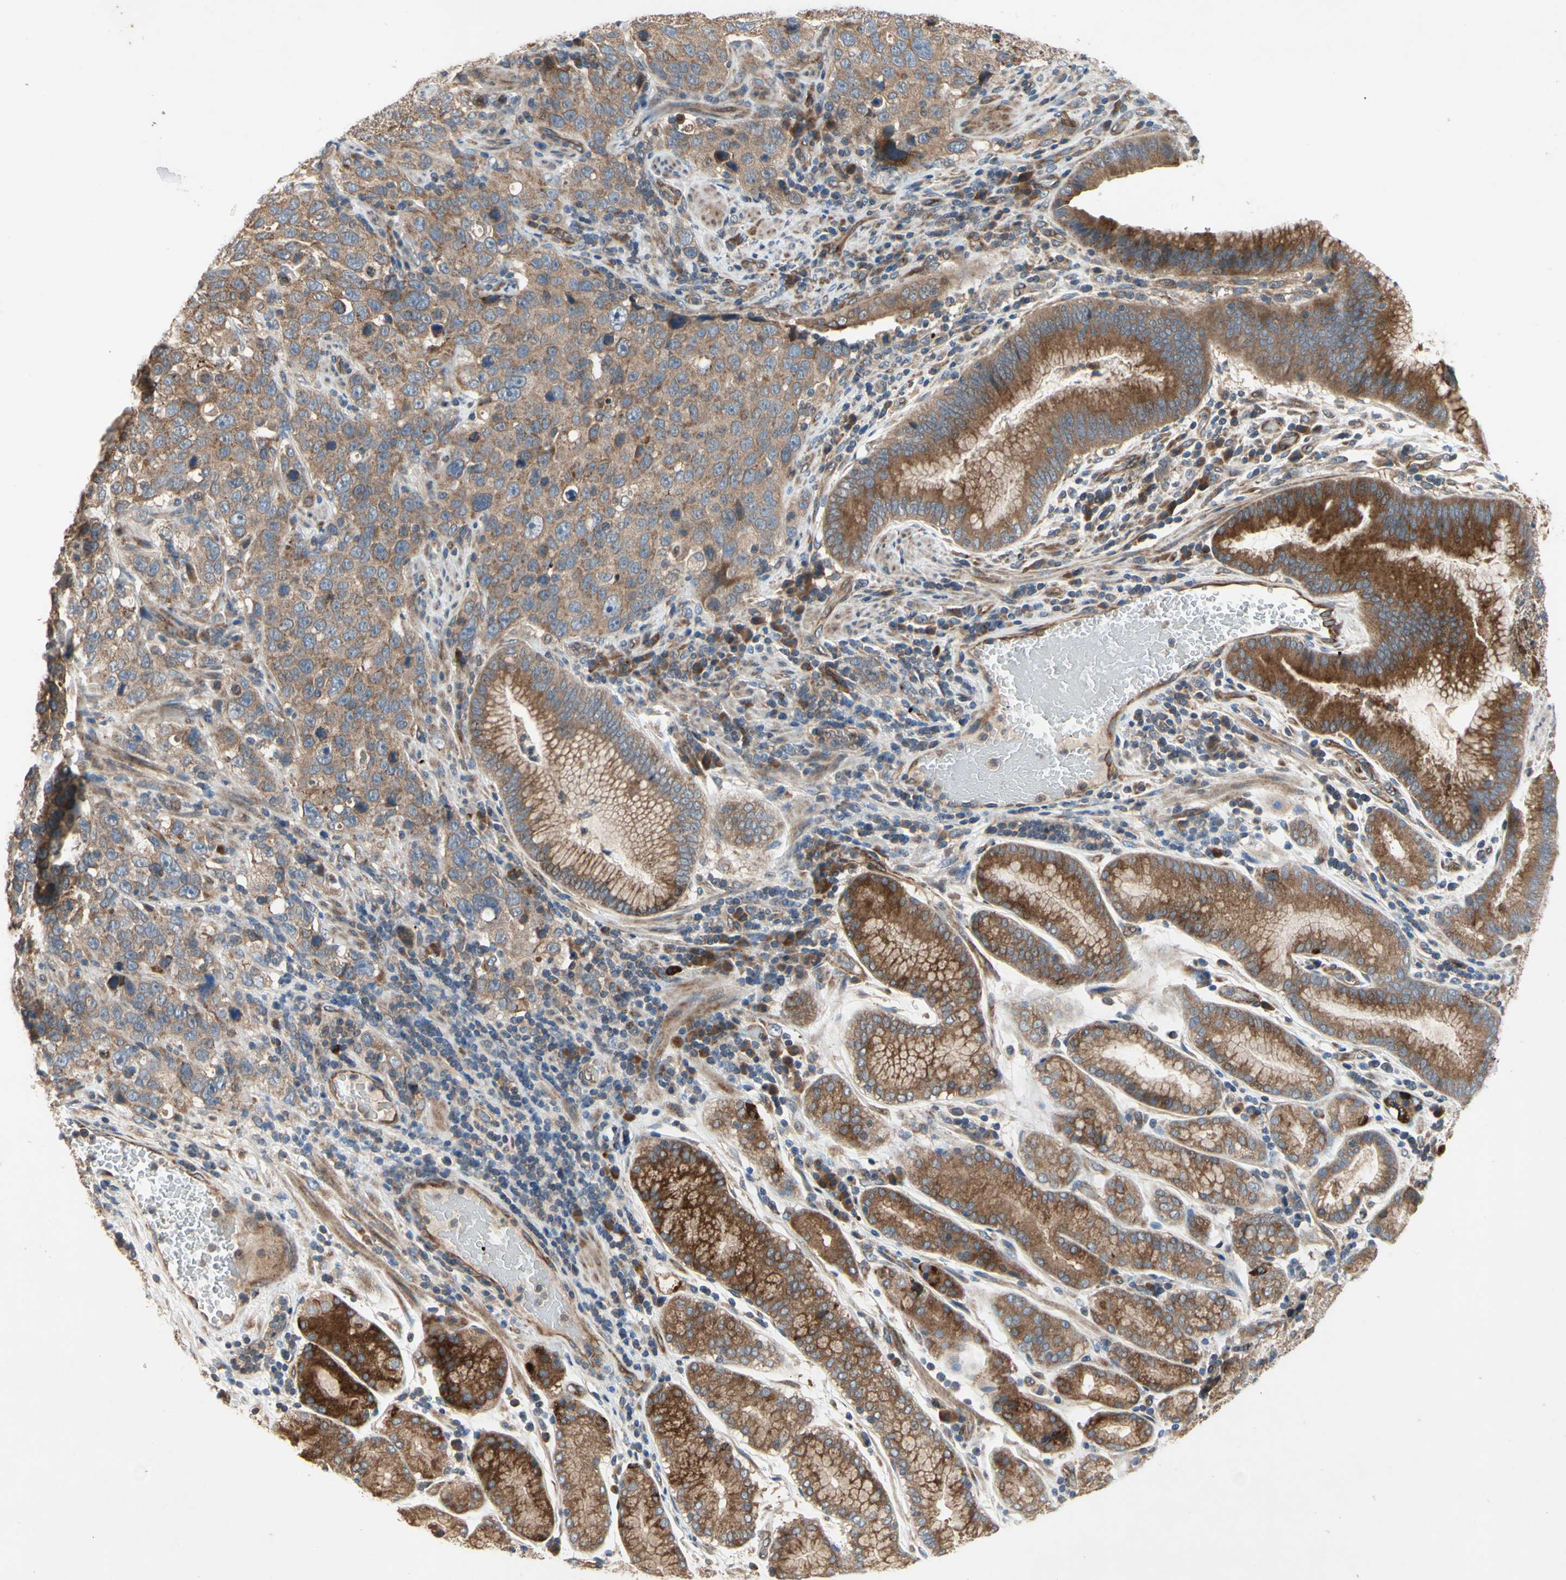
{"staining": {"intensity": "moderate", "quantity": ">75%", "location": "cytoplasmic/membranous"}, "tissue": "stomach cancer", "cell_type": "Tumor cells", "image_type": "cancer", "snomed": [{"axis": "morphology", "description": "Normal tissue, NOS"}, {"axis": "morphology", "description": "Adenocarcinoma, NOS"}, {"axis": "topography", "description": "Stomach"}], "caption": "Protein staining of stomach adenocarcinoma tissue exhibits moderate cytoplasmic/membranous staining in approximately >75% of tumor cells.", "gene": "XYLT1", "patient": {"sex": "male", "age": 48}}